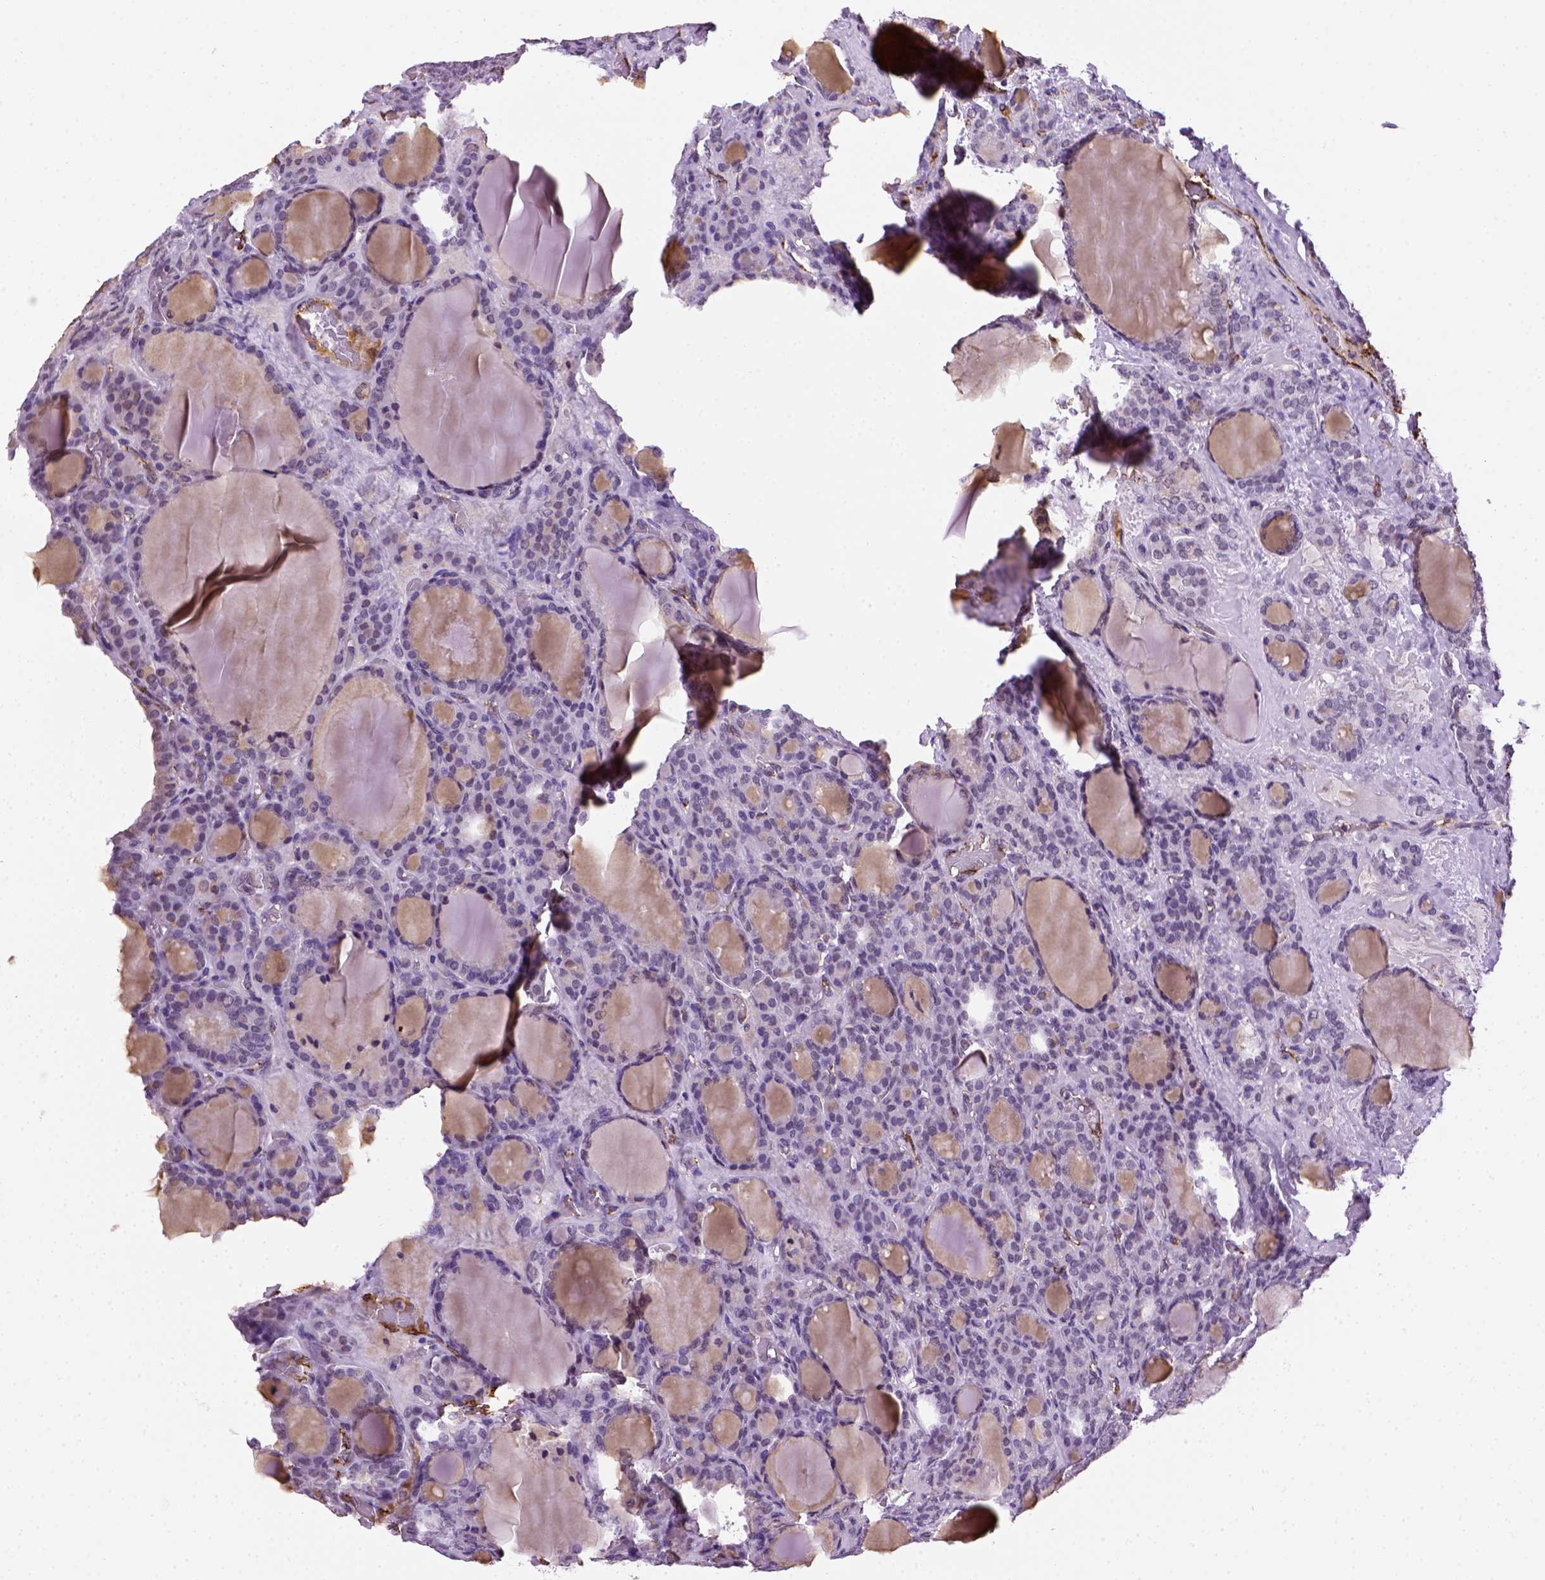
{"staining": {"intensity": "negative", "quantity": "none", "location": "none"}, "tissue": "thyroid cancer", "cell_type": "Tumor cells", "image_type": "cancer", "snomed": [{"axis": "morphology", "description": "Normal tissue, NOS"}, {"axis": "morphology", "description": "Follicular adenoma carcinoma, NOS"}, {"axis": "topography", "description": "Thyroid gland"}], "caption": "IHC of follicular adenoma carcinoma (thyroid) shows no staining in tumor cells.", "gene": "VWF", "patient": {"sex": "female", "age": 31}}